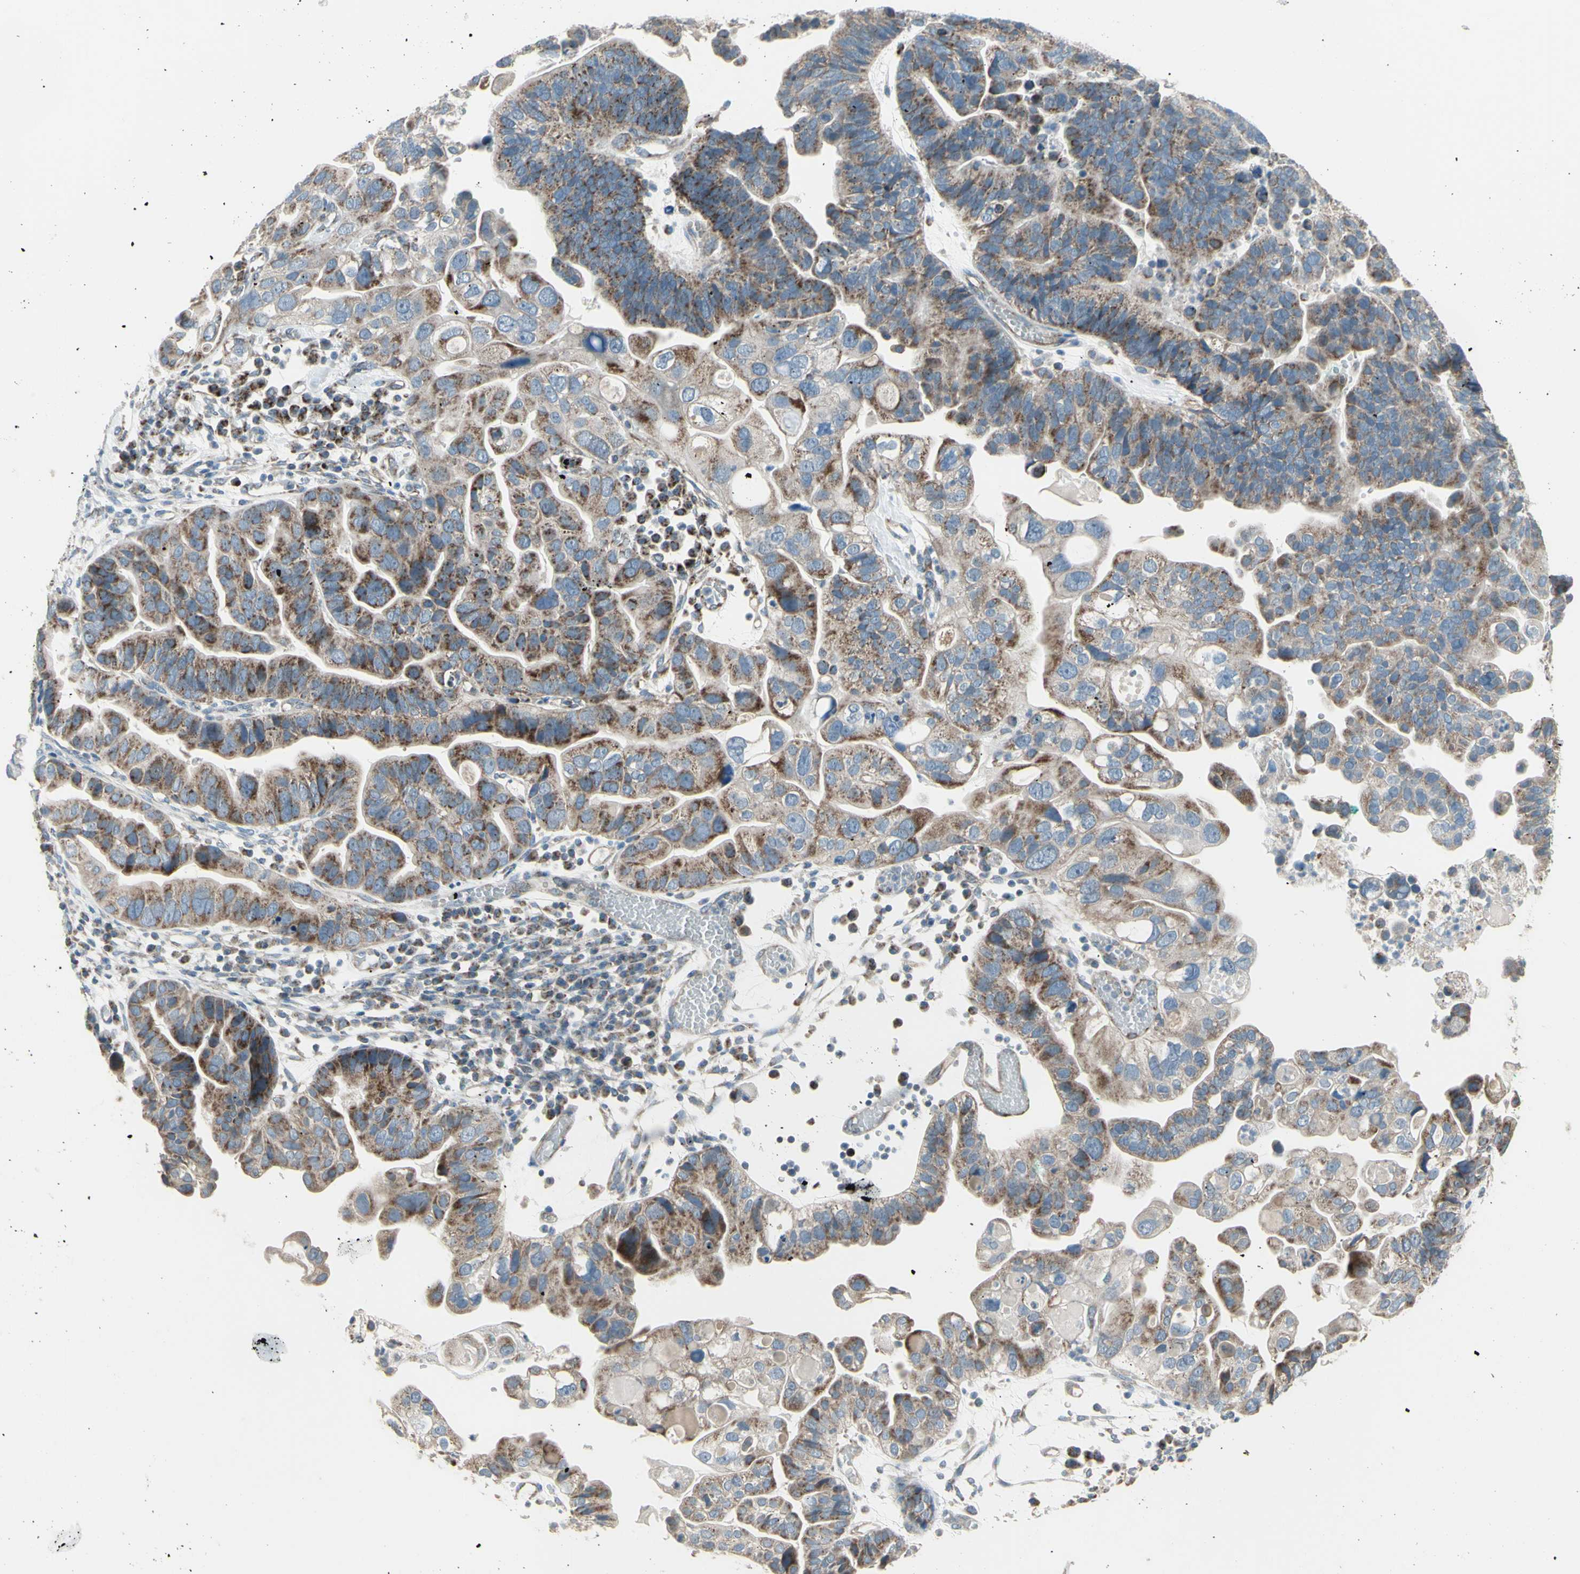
{"staining": {"intensity": "moderate", "quantity": "25%-75%", "location": "cytoplasmic/membranous"}, "tissue": "ovarian cancer", "cell_type": "Tumor cells", "image_type": "cancer", "snomed": [{"axis": "morphology", "description": "Cystadenocarcinoma, serous, NOS"}, {"axis": "topography", "description": "Ovary"}], "caption": "Protein staining exhibits moderate cytoplasmic/membranous positivity in approximately 25%-75% of tumor cells in ovarian cancer.", "gene": "FAM171B", "patient": {"sex": "female", "age": 56}}